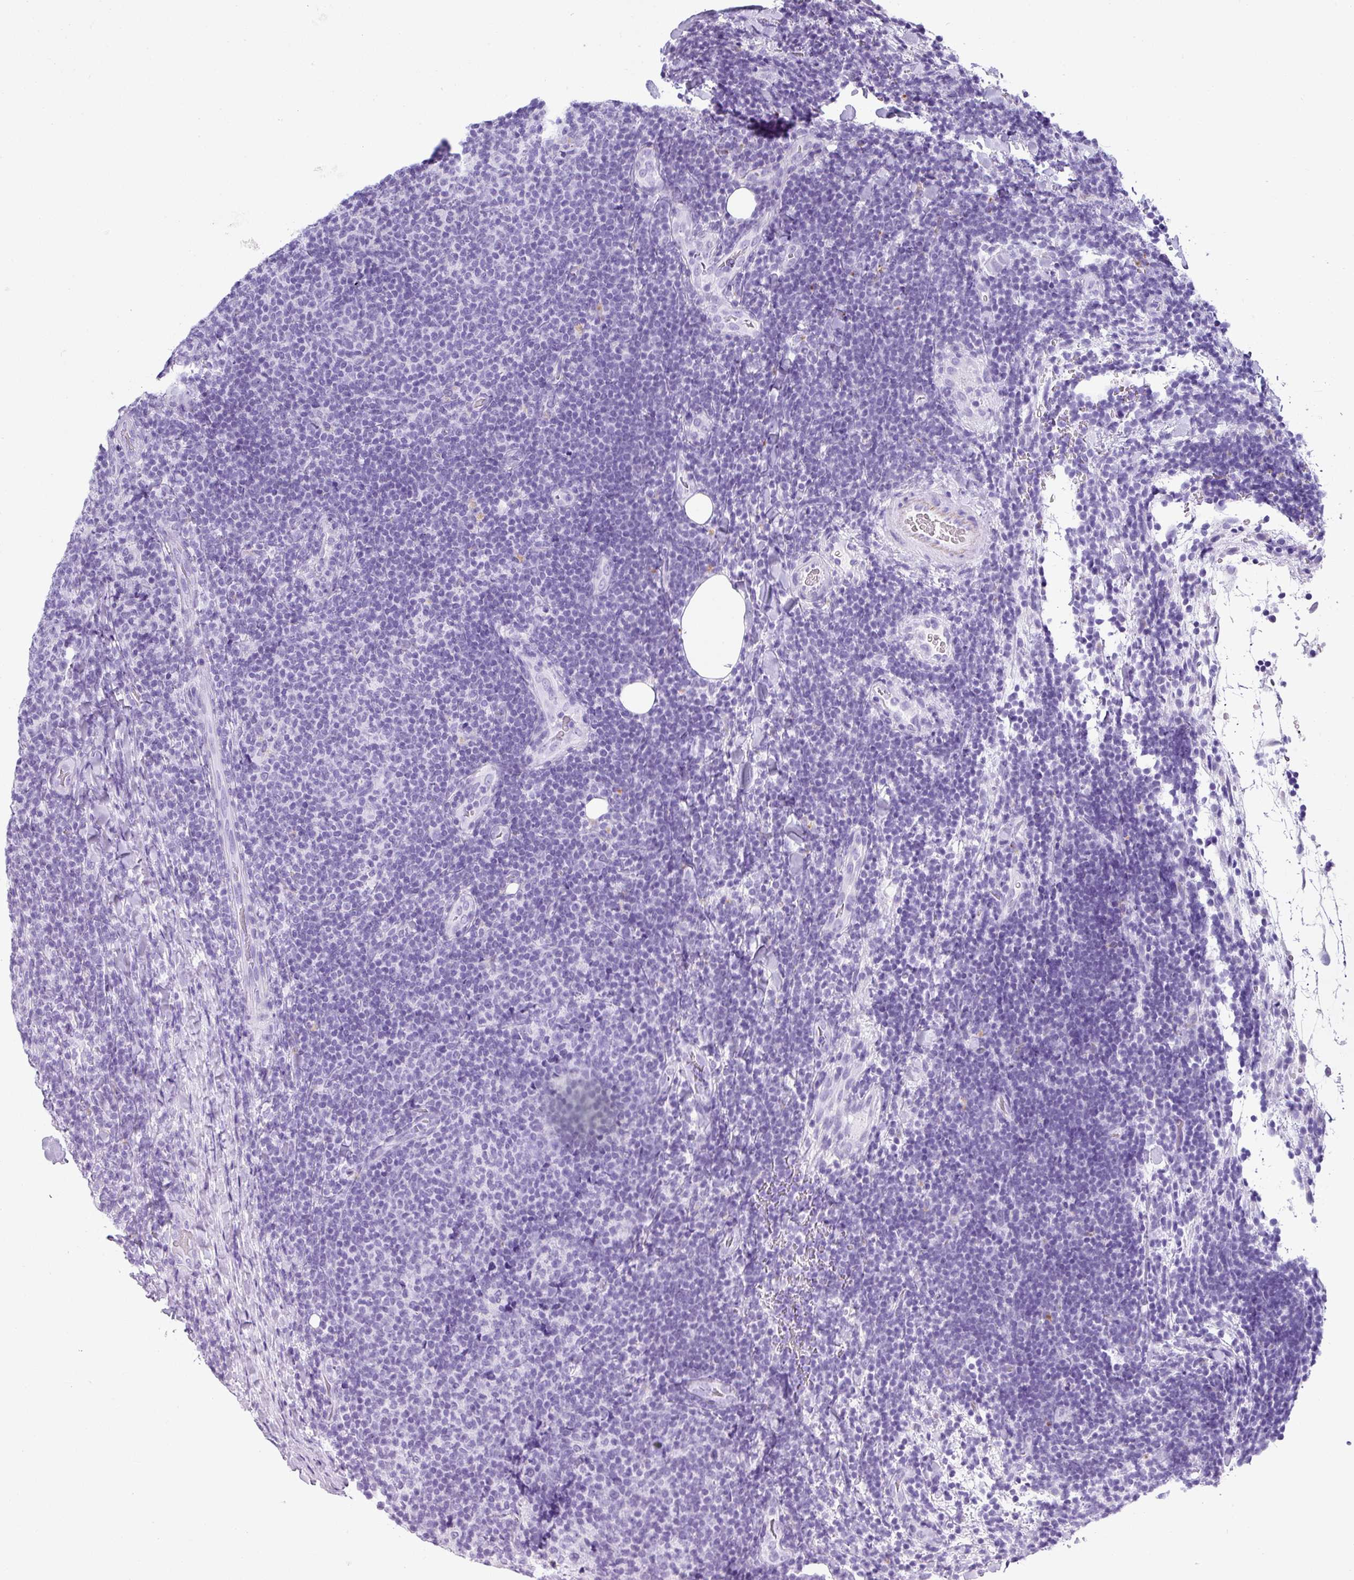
{"staining": {"intensity": "negative", "quantity": "none", "location": "none"}, "tissue": "lymphoma", "cell_type": "Tumor cells", "image_type": "cancer", "snomed": [{"axis": "morphology", "description": "Malignant lymphoma, non-Hodgkin's type, Low grade"}, {"axis": "topography", "description": "Lymph node"}], "caption": "An image of malignant lymphoma, non-Hodgkin's type (low-grade) stained for a protein exhibits no brown staining in tumor cells.", "gene": "ZNF568", "patient": {"sex": "male", "age": 66}}